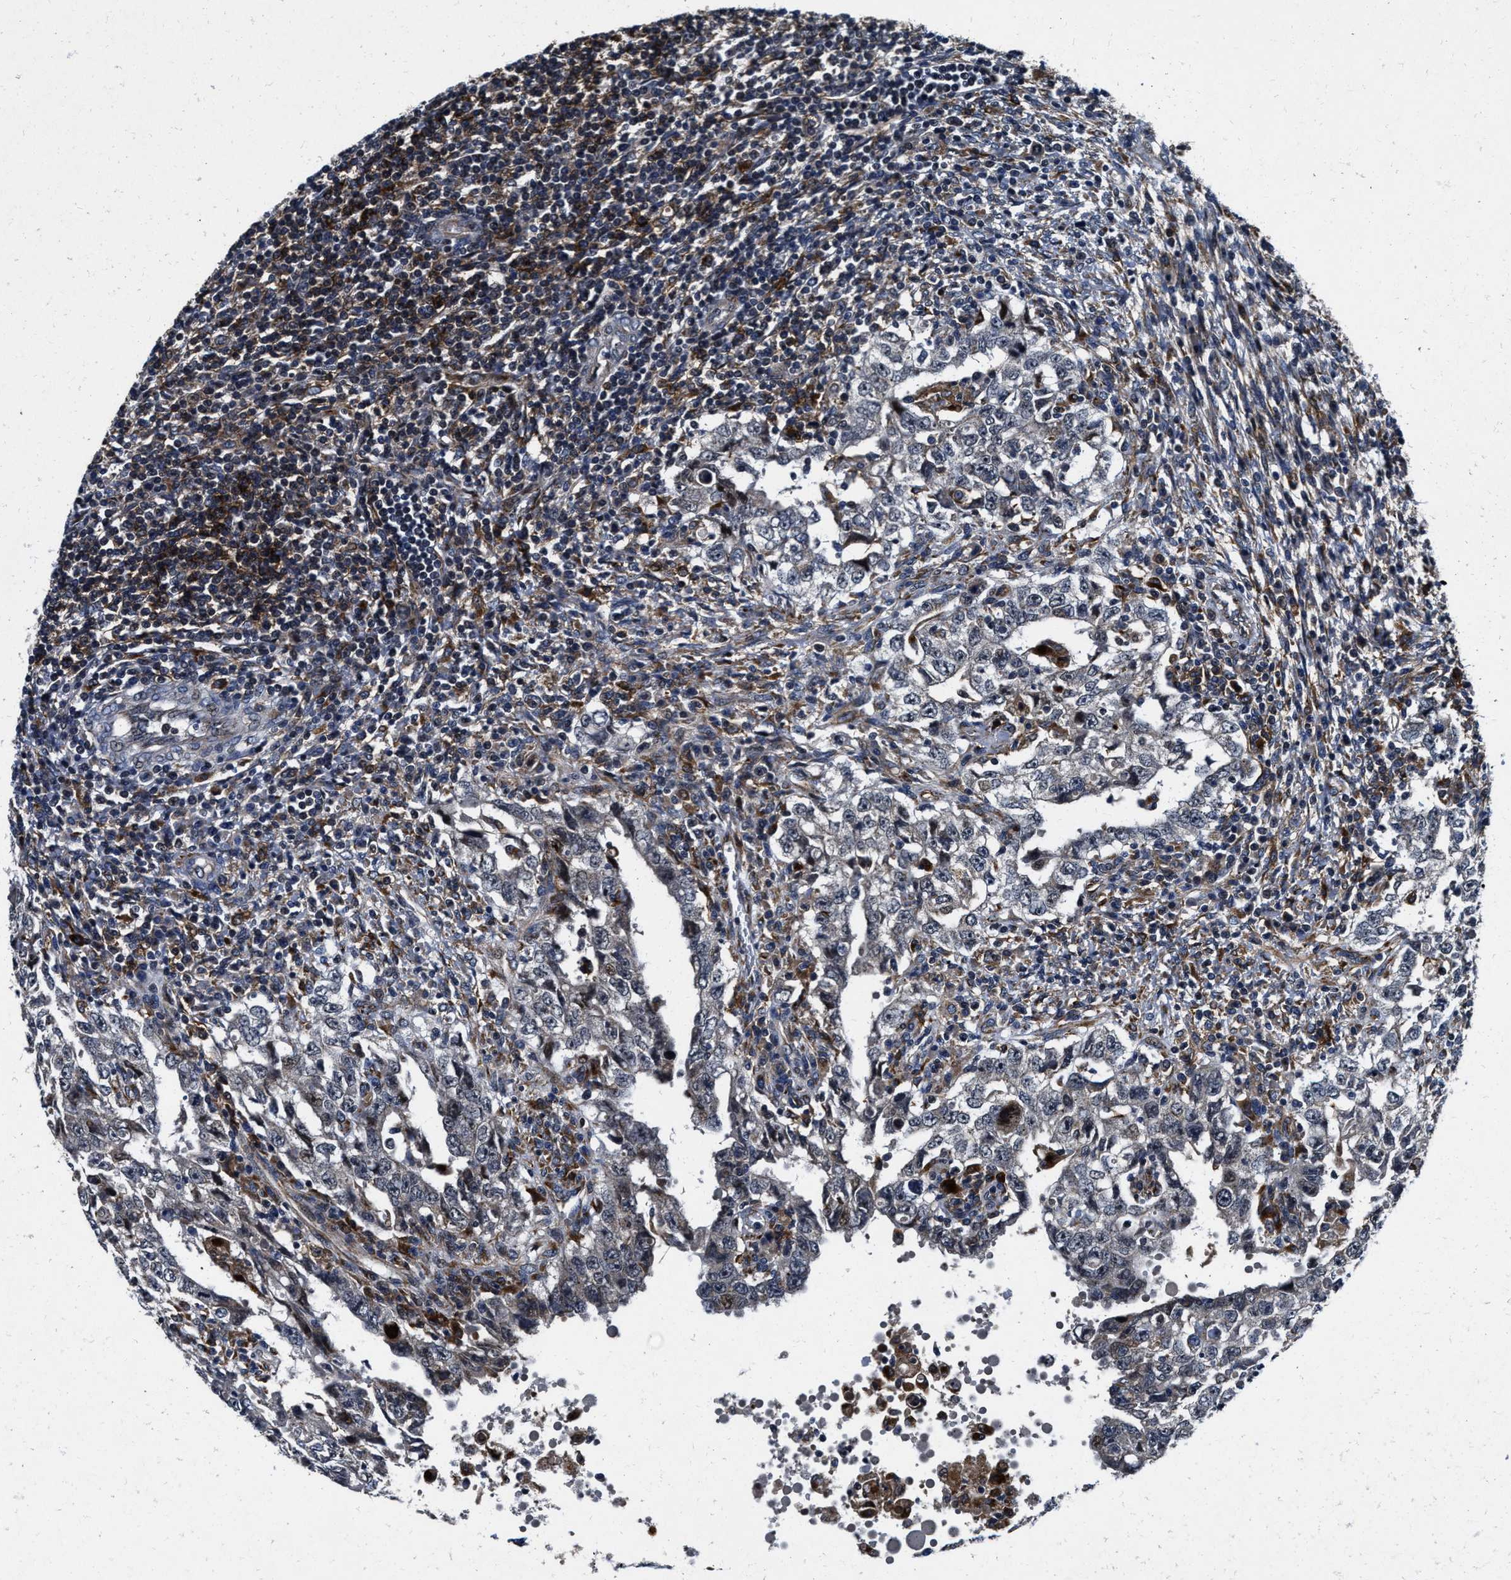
{"staining": {"intensity": "weak", "quantity": "<25%", "location": "cytoplasmic/membranous"}, "tissue": "testis cancer", "cell_type": "Tumor cells", "image_type": "cancer", "snomed": [{"axis": "morphology", "description": "Carcinoma, Embryonal, NOS"}, {"axis": "topography", "description": "Testis"}], "caption": "Protein analysis of testis cancer (embryonal carcinoma) shows no significant staining in tumor cells.", "gene": "C2orf66", "patient": {"sex": "male", "age": 26}}